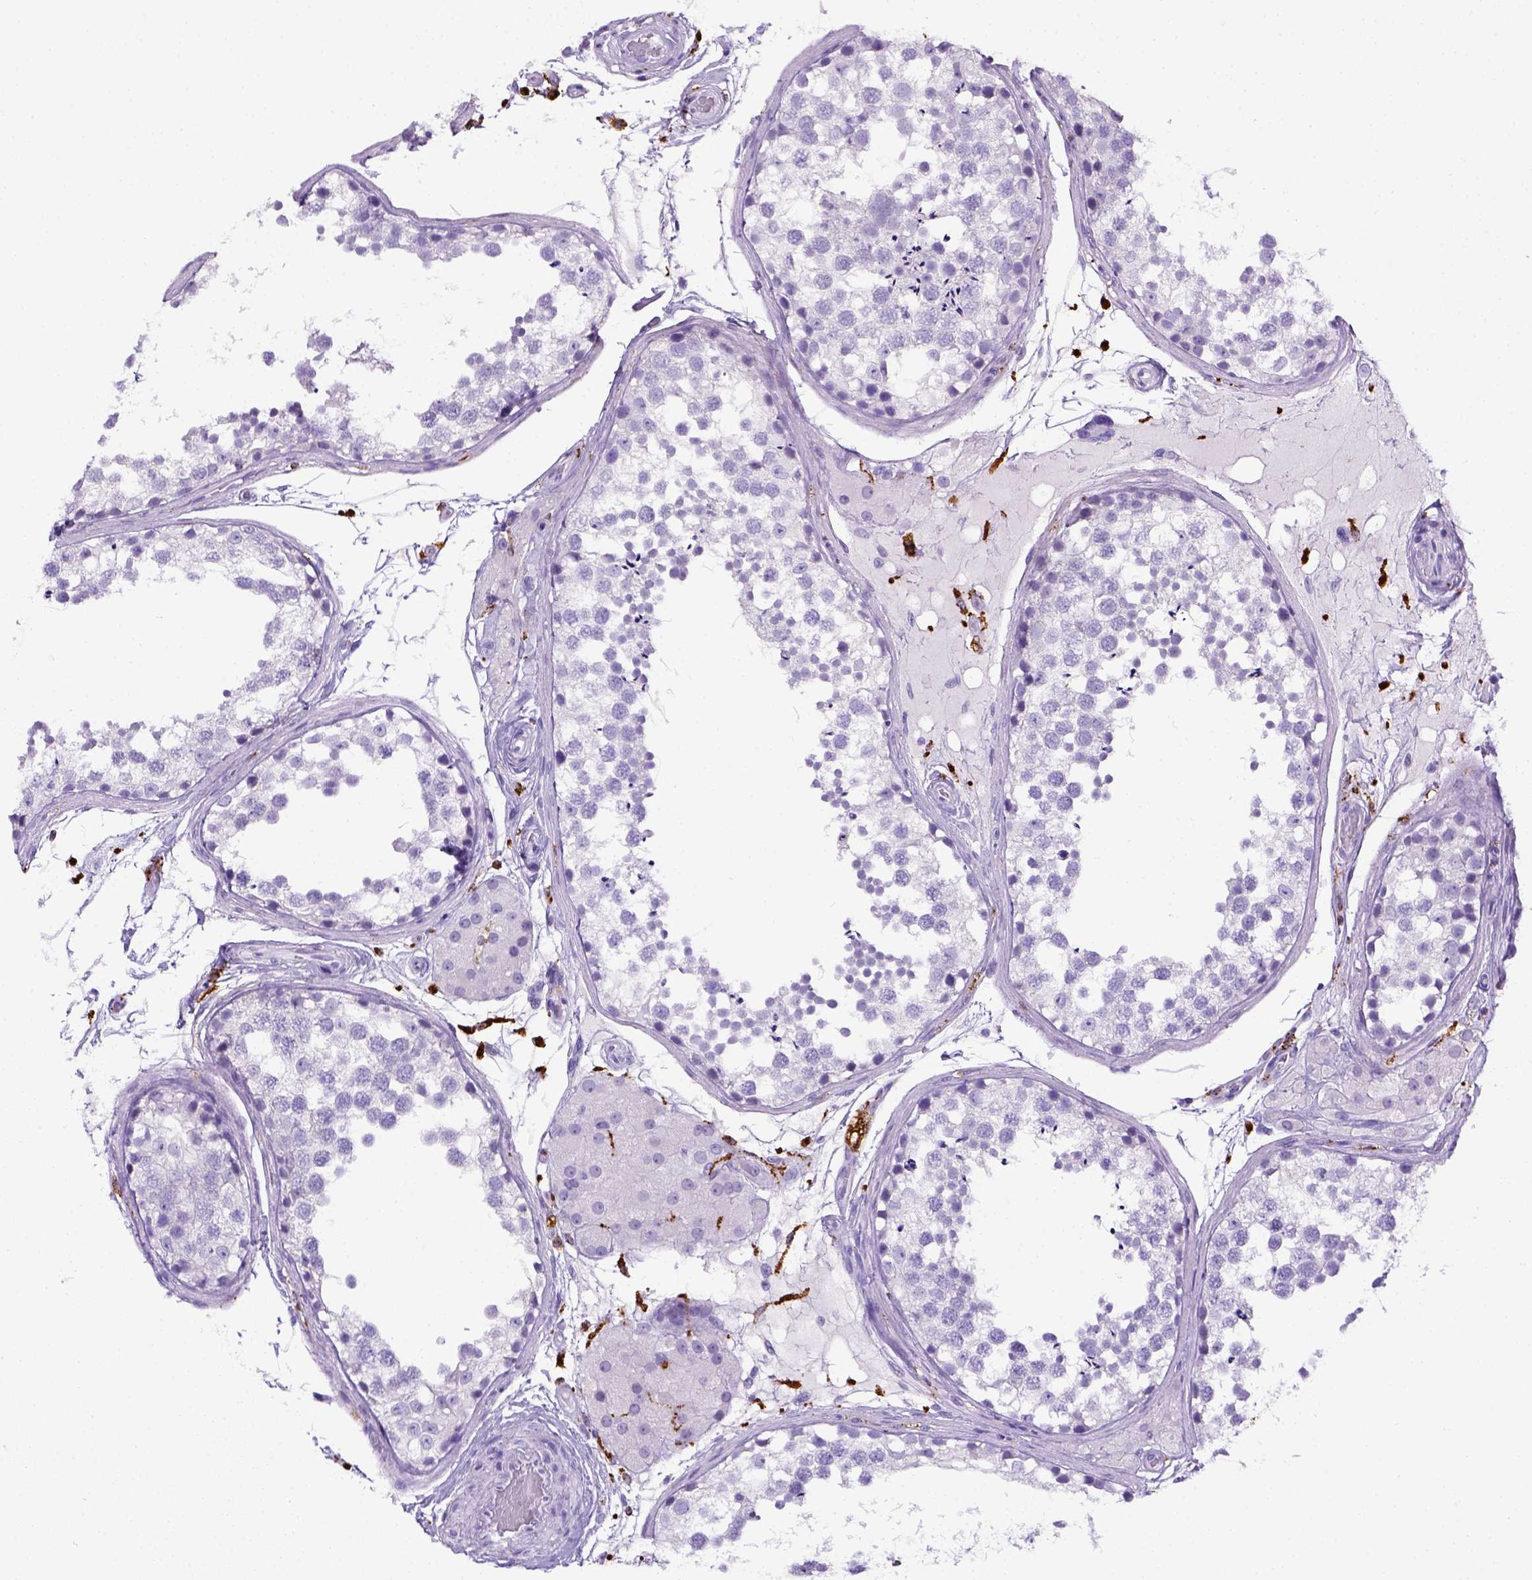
{"staining": {"intensity": "negative", "quantity": "none", "location": "none"}, "tissue": "testis", "cell_type": "Cells in seminiferous ducts", "image_type": "normal", "snomed": [{"axis": "morphology", "description": "Normal tissue, NOS"}, {"axis": "morphology", "description": "Seminoma, NOS"}, {"axis": "topography", "description": "Testis"}], "caption": "A photomicrograph of testis stained for a protein displays no brown staining in cells in seminiferous ducts.", "gene": "CD68", "patient": {"sex": "male", "age": 65}}